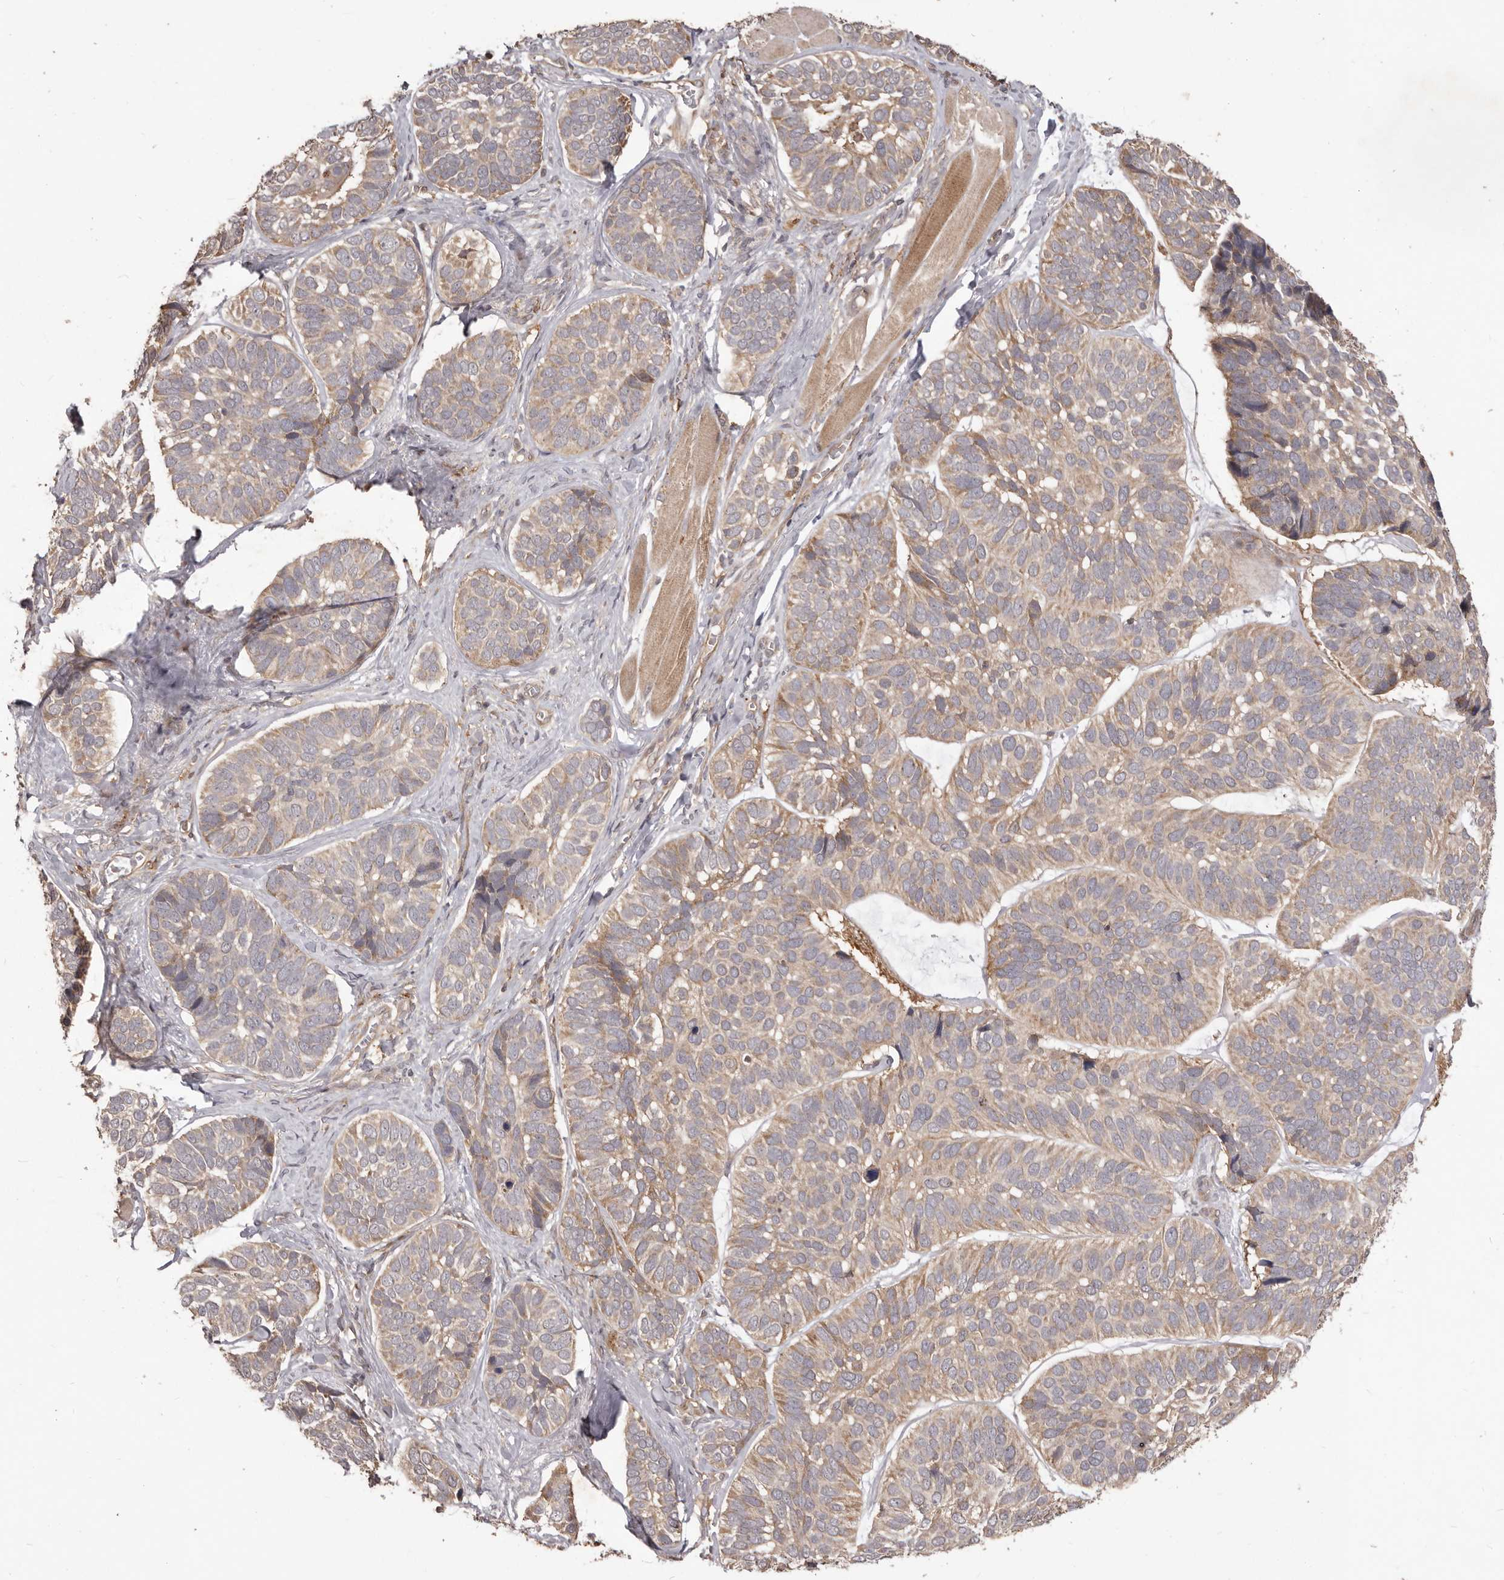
{"staining": {"intensity": "moderate", "quantity": ">75%", "location": "cytoplasmic/membranous"}, "tissue": "skin cancer", "cell_type": "Tumor cells", "image_type": "cancer", "snomed": [{"axis": "morphology", "description": "Basal cell carcinoma"}, {"axis": "topography", "description": "Skin"}], "caption": "The photomicrograph exhibits a brown stain indicating the presence of a protein in the cytoplasmic/membranous of tumor cells in skin cancer.", "gene": "MTO1", "patient": {"sex": "male", "age": 62}}